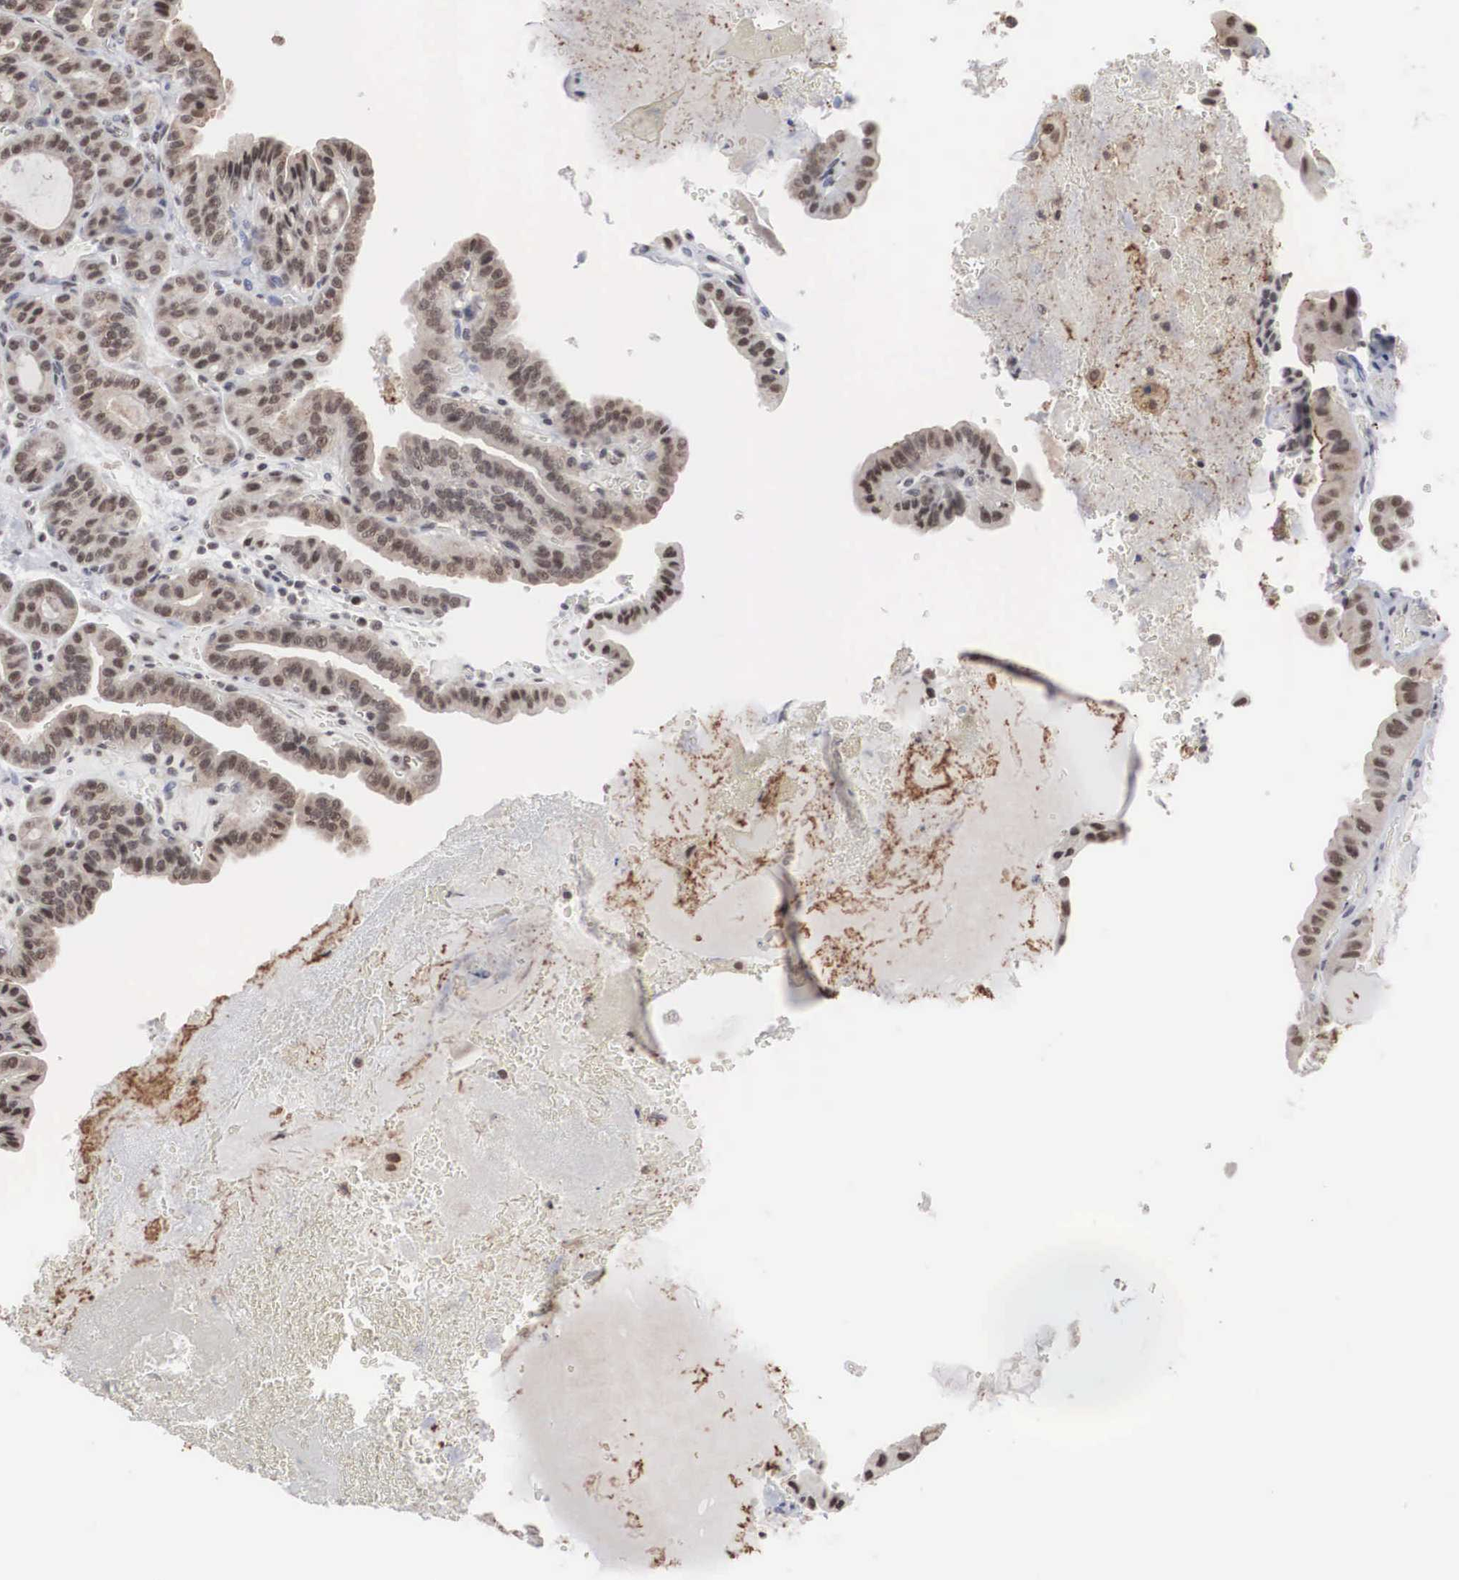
{"staining": {"intensity": "moderate", "quantity": "25%-75%", "location": "nuclear"}, "tissue": "thyroid cancer", "cell_type": "Tumor cells", "image_type": "cancer", "snomed": [{"axis": "morphology", "description": "Papillary adenocarcinoma, NOS"}, {"axis": "topography", "description": "Thyroid gland"}], "caption": "A medium amount of moderate nuclear staining is identified in about 25%-75% of tumor cells in thyroid papillary adenocarcinoma tissue.", "gene": "AUTS2", "patient": {"sex": "male", "age": 87}}